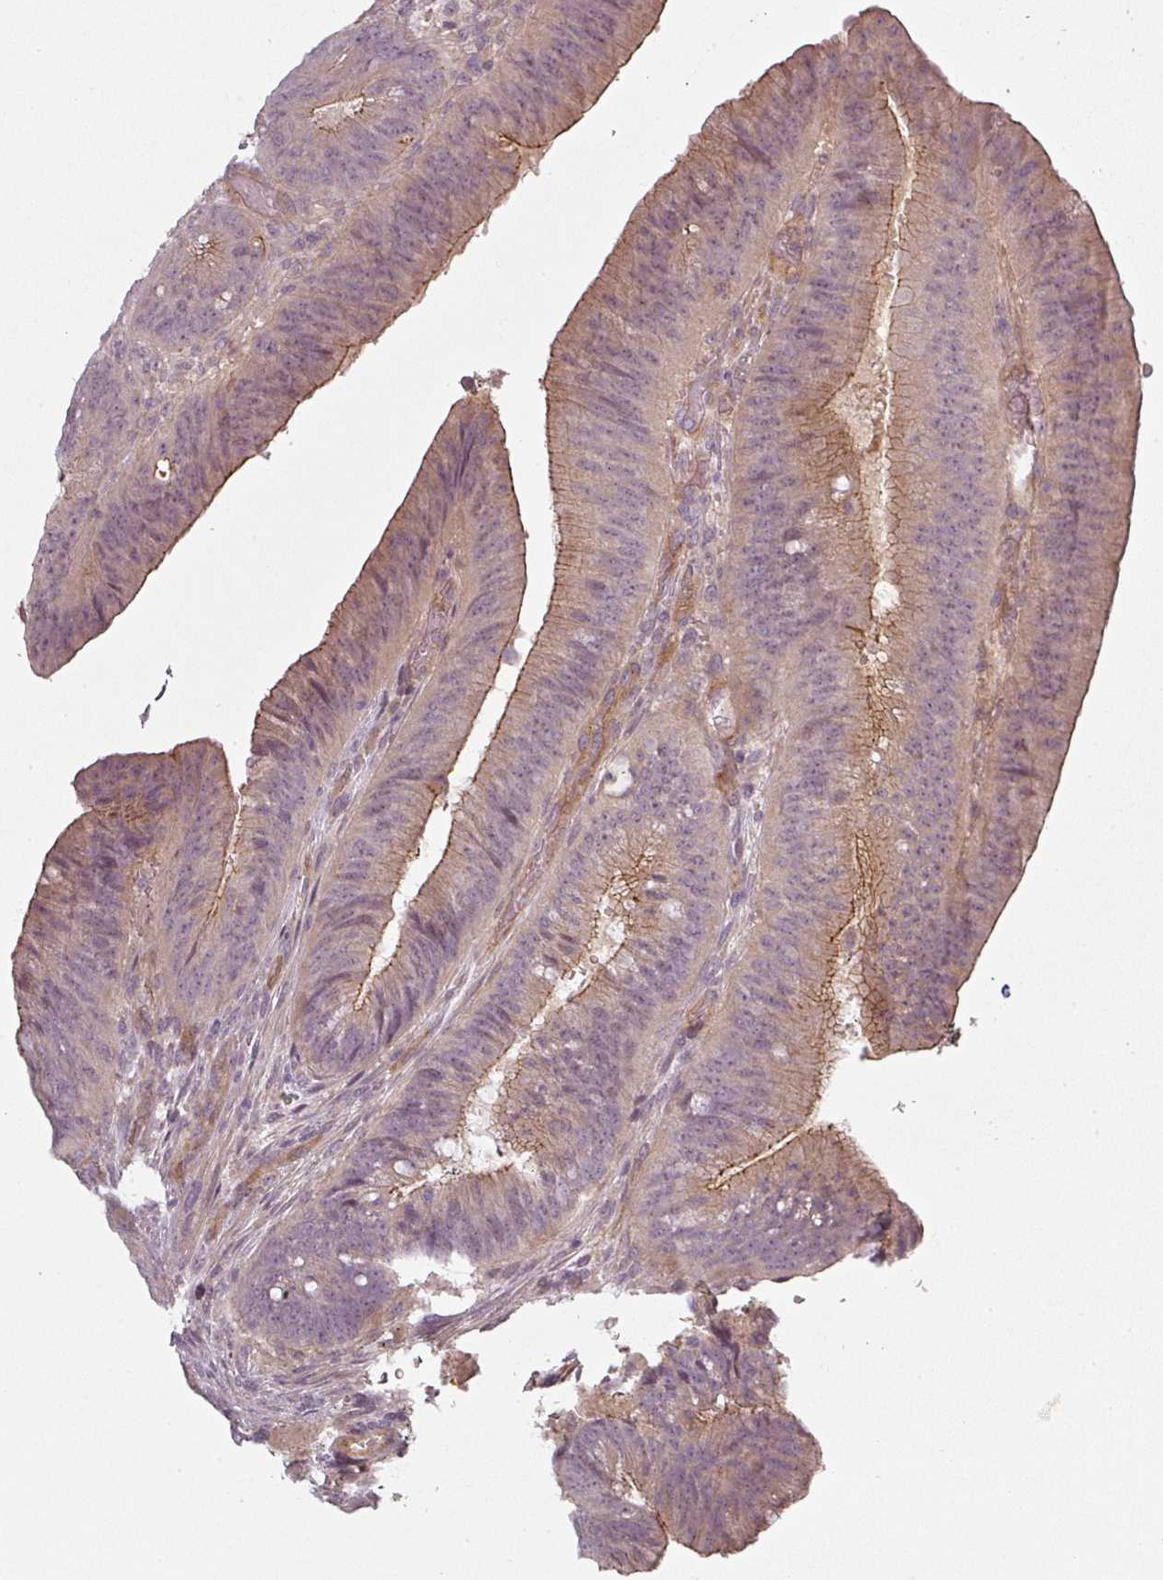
{"staining": {"intensity": "moderate", "quantity": "25%-75%", "location": "cytoplasmic/membranous"}, "tissue": "colorectal cancer", "cell_type": "Tumor cells", "image_type": "cancer", "snomed": [{"axis": "morphology", "description": "Adenocarcinoma, NOS"}, {"axis": "topography", "description": "Colon"}], "caption": "This is a micrograph of immunohistochemistry (IHC) staining of colorectal cancer (adenocarcinoma), which shows moderate staining in the cytoplasmic/membranous of tumor cells.", "gene": "SLC16A9", "patient": {"sex": "female", "age": 43}}